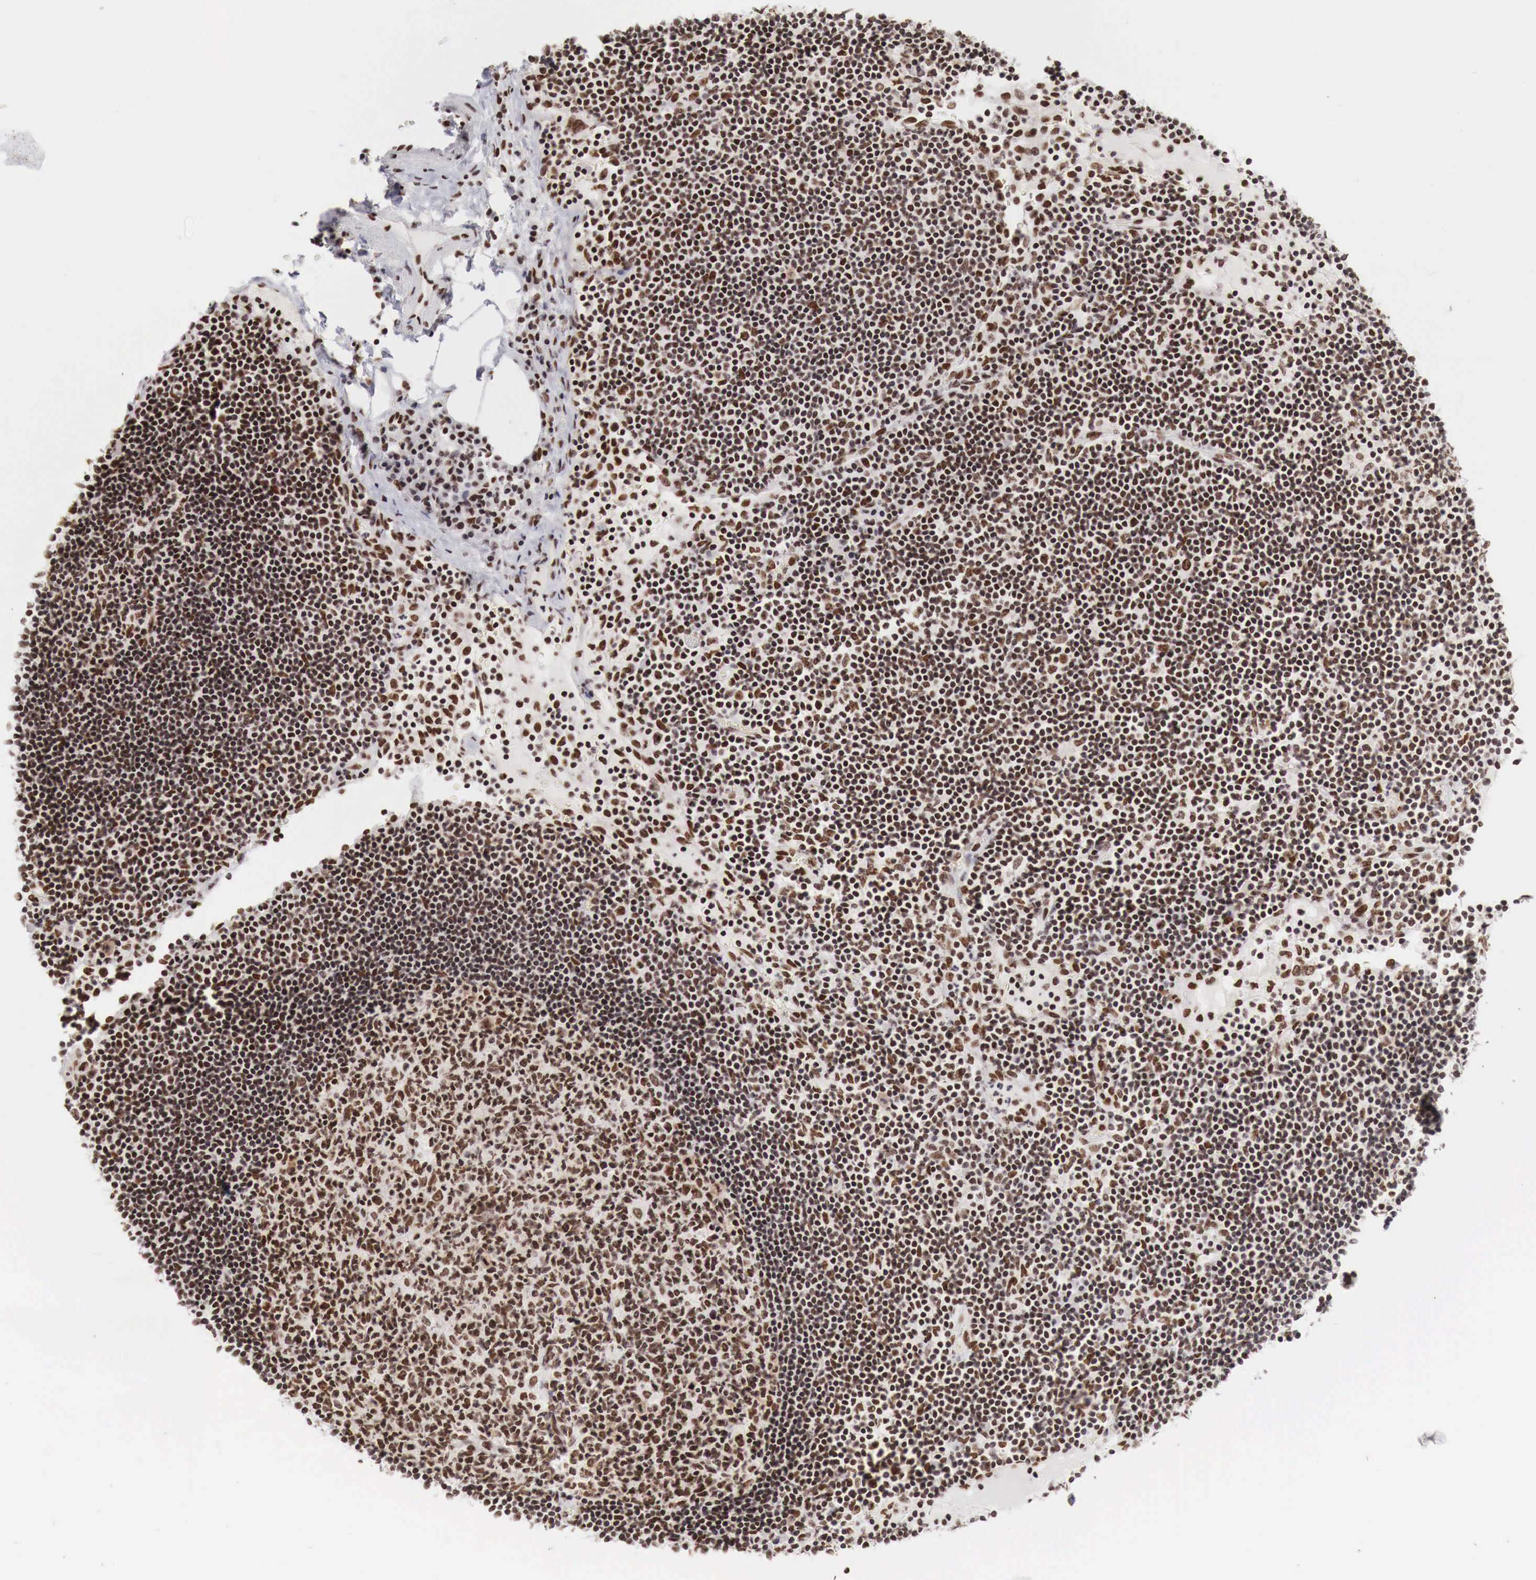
{"staining": {"intensity": "strong", "quantity": ">75%", "location": "nuclear"}, "tissue": "lymph node", "cell_type": "Germinal center cells", "image_type": "normal", "snomed": [{"axis": "morphology", "description": "Normal tissue, NOS"}, {"axis": "topography", "description": "Lymph node"}], "caption": "Immunohistochemical staining of normal lymph node reveals strong nuclear protein staining in approximately >75% of germinal center cells.", "gene": "PHF14", "patient": {"sex": "male", "age": 54}}